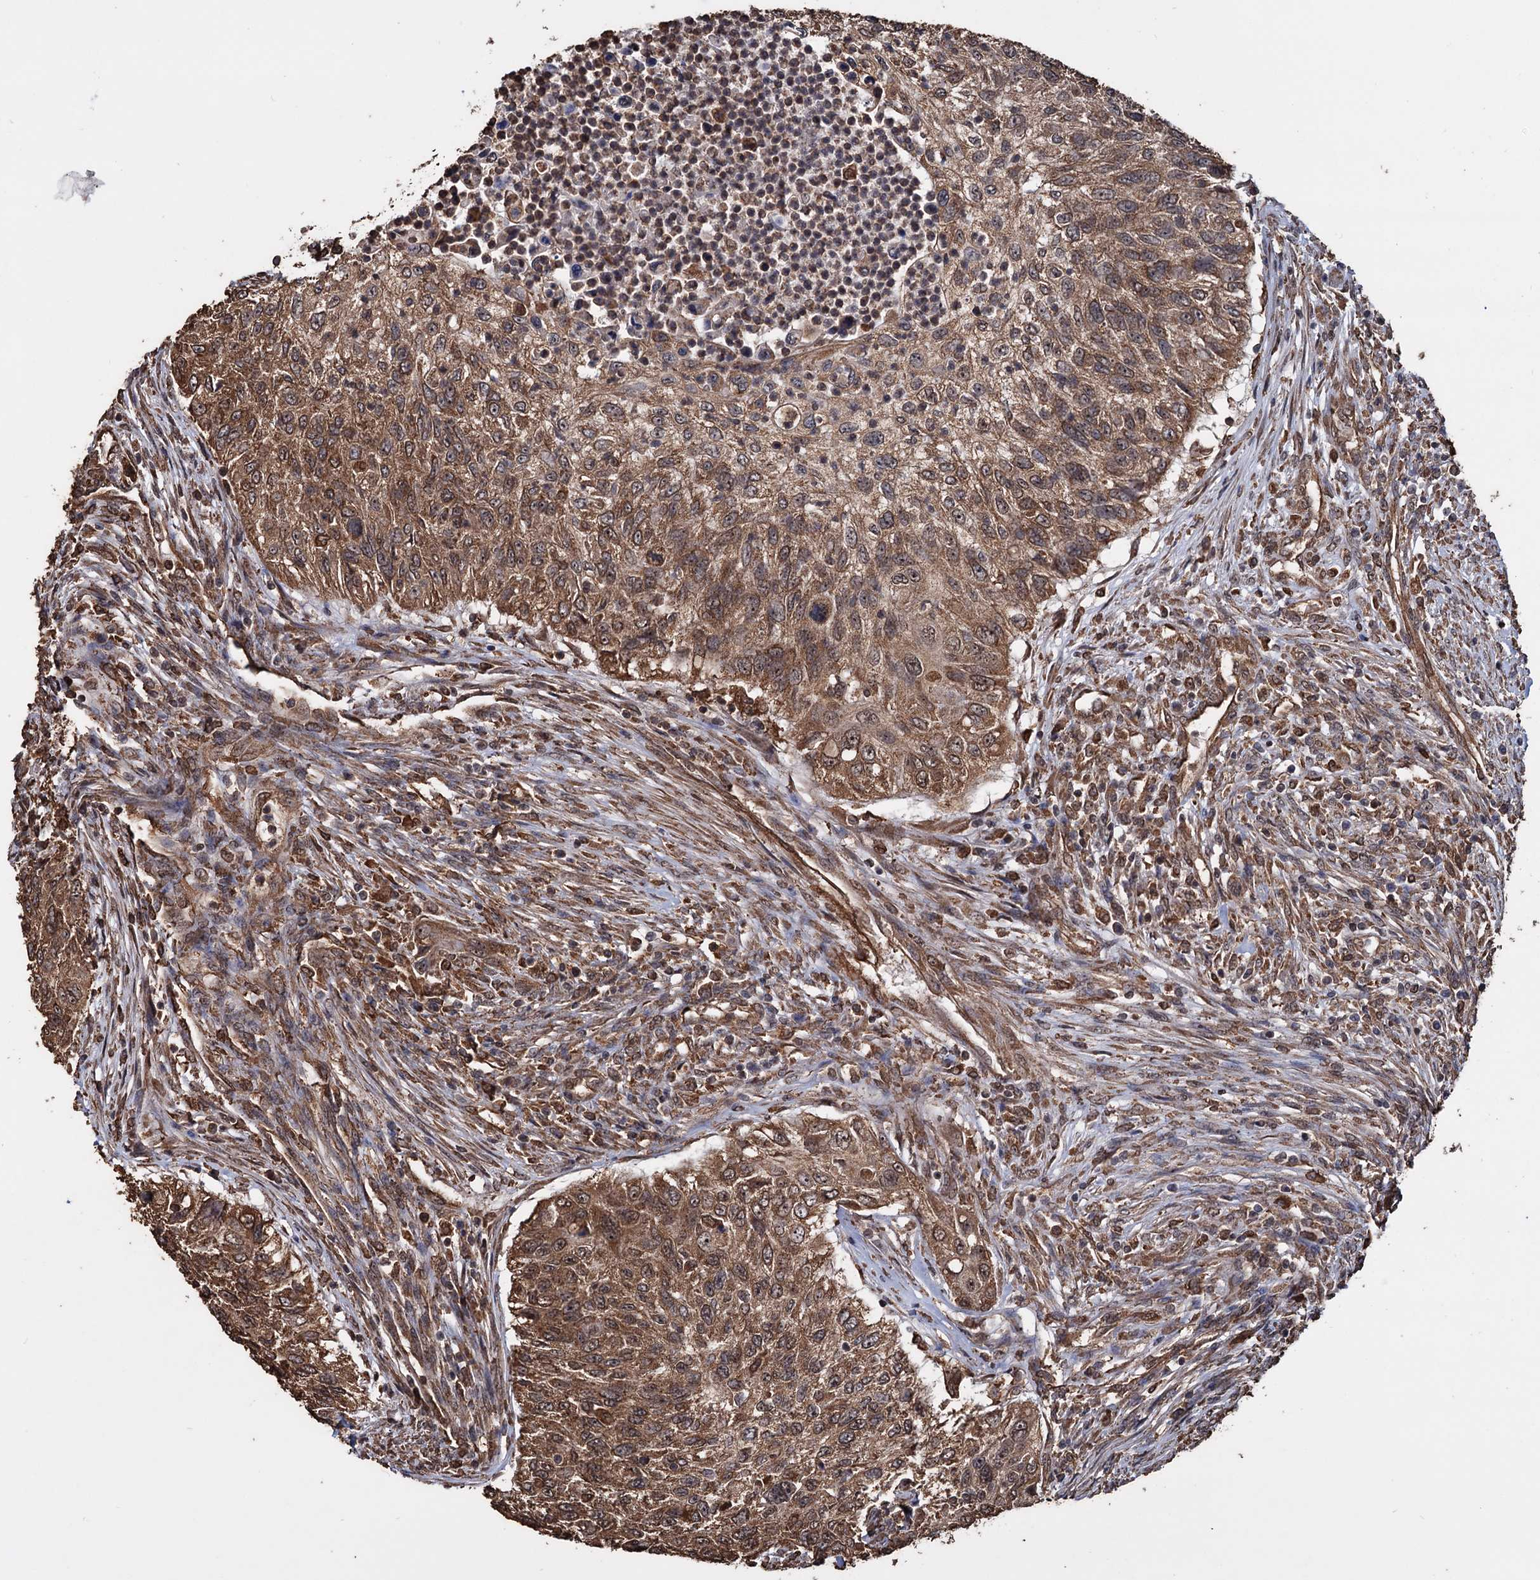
{"staining": {"intensity": "moderate", "quantity": ">75%", "location": "cytoplasmic/membranous,nuclear"}, "tissue": "urothelial cancer", "cell_type": "Tumor cells", "image_type": "cancer", "snomed": [{"axis": "morphology", "description": "Urothelial carcinoma, High grade"}, {"axis": "topography", "description": "Urinary bladder"}], "caption": "Protein expression by IHC reveals moderate cytoplasmic/membranous and nuclear expression in about >75% of tumor cells in urothelial carcinoma (high-grade).", "gene": "TBC1D12", "patient": {"sex": "female", "age": 60}}